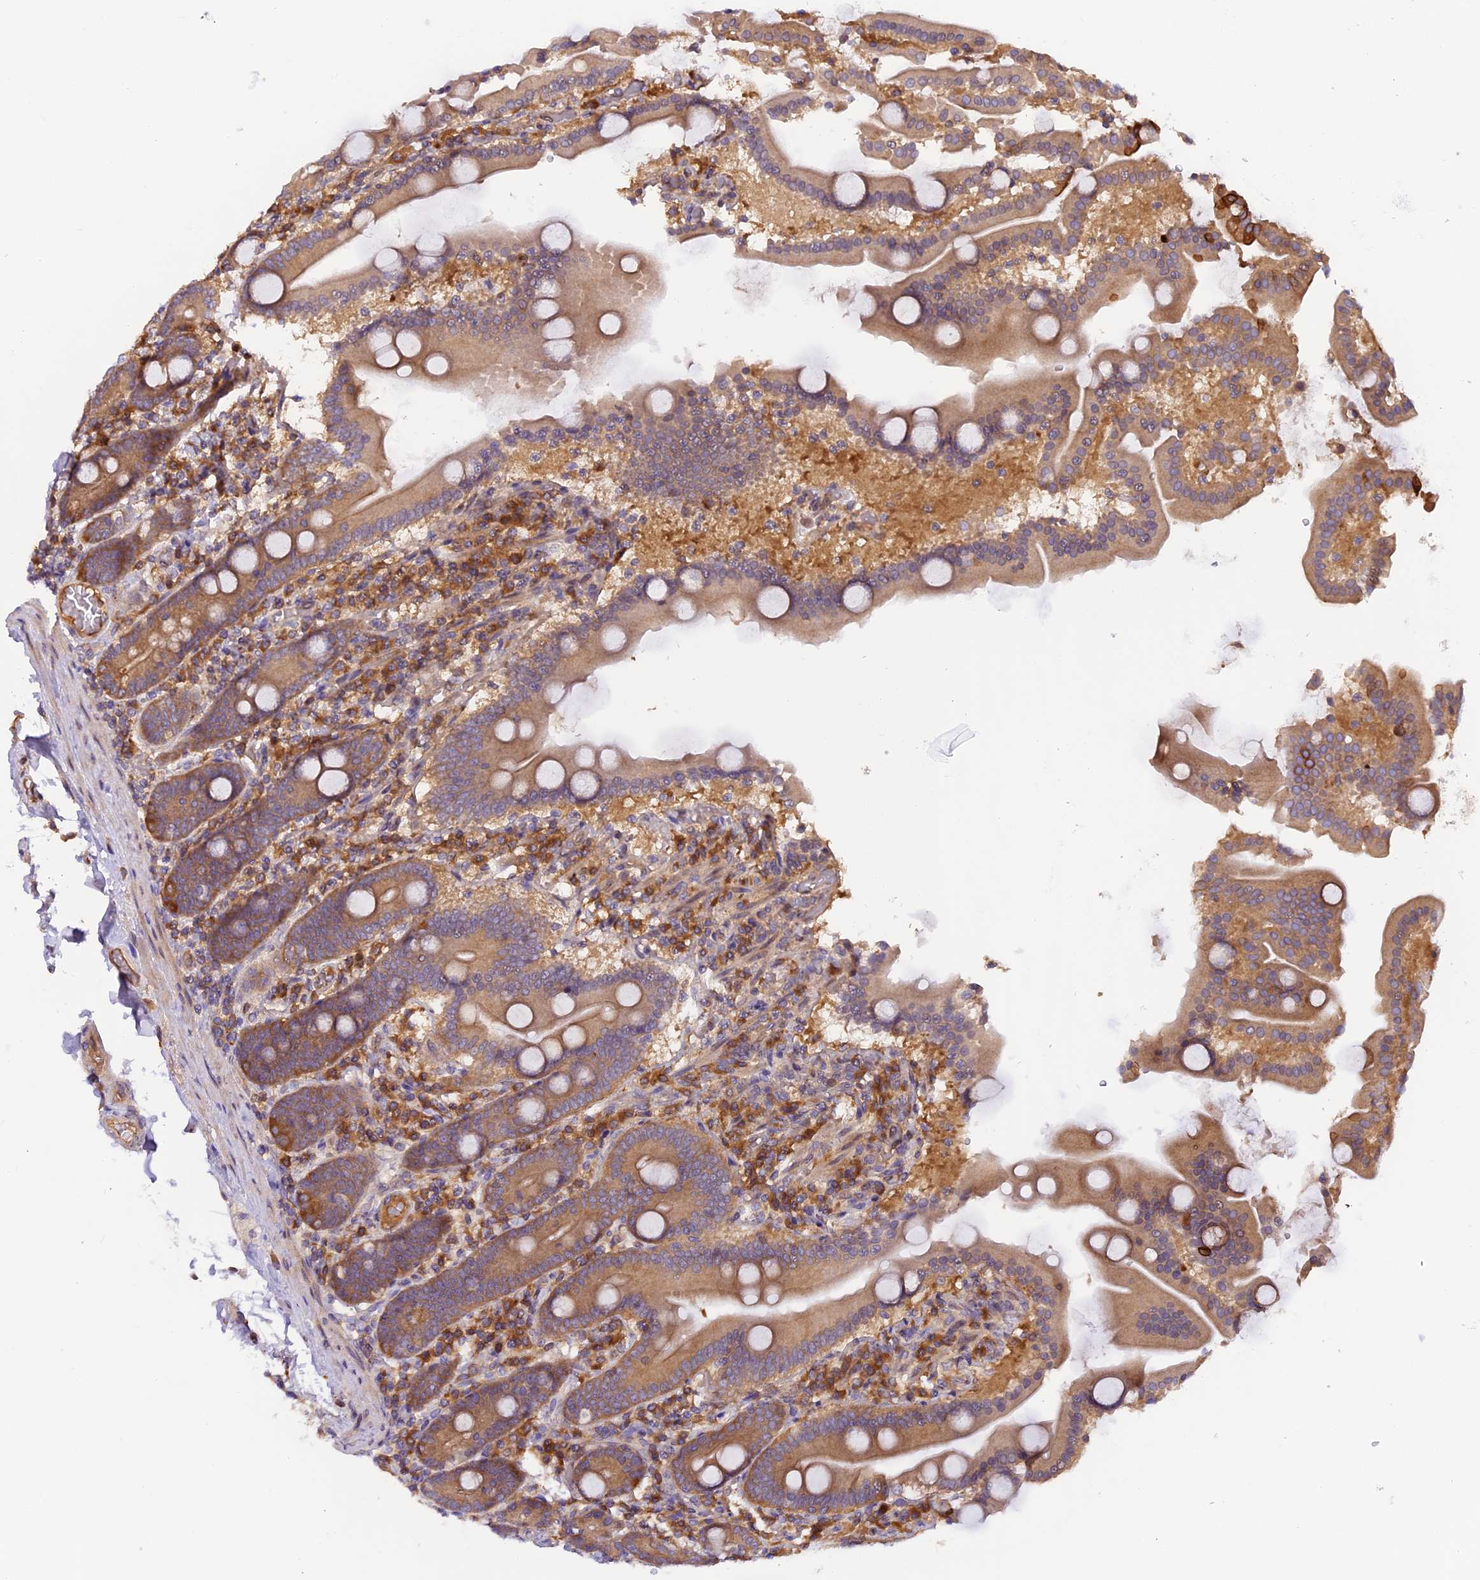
{"staining": {"intensity": "moderate", "quantity": ">75%", "location": "cytoplasmic/membranous"}, "tissue": "duodenum", "cell_type": "Glandular cells", "image_type": "normal", "snomed": [{"axis": "morphology", "description": "Normal tissue, NOS"}, {"axis": "topography", "description": "Duodenum"}], "caption": "Normal duodenum was stained to show a protein in brown. There is medium levels of moderate cytoplasmic/membranous positivity in about >75% of glandular cells.", "gene": "SETD6", "patient": {"sex": "male", "age": 55}}